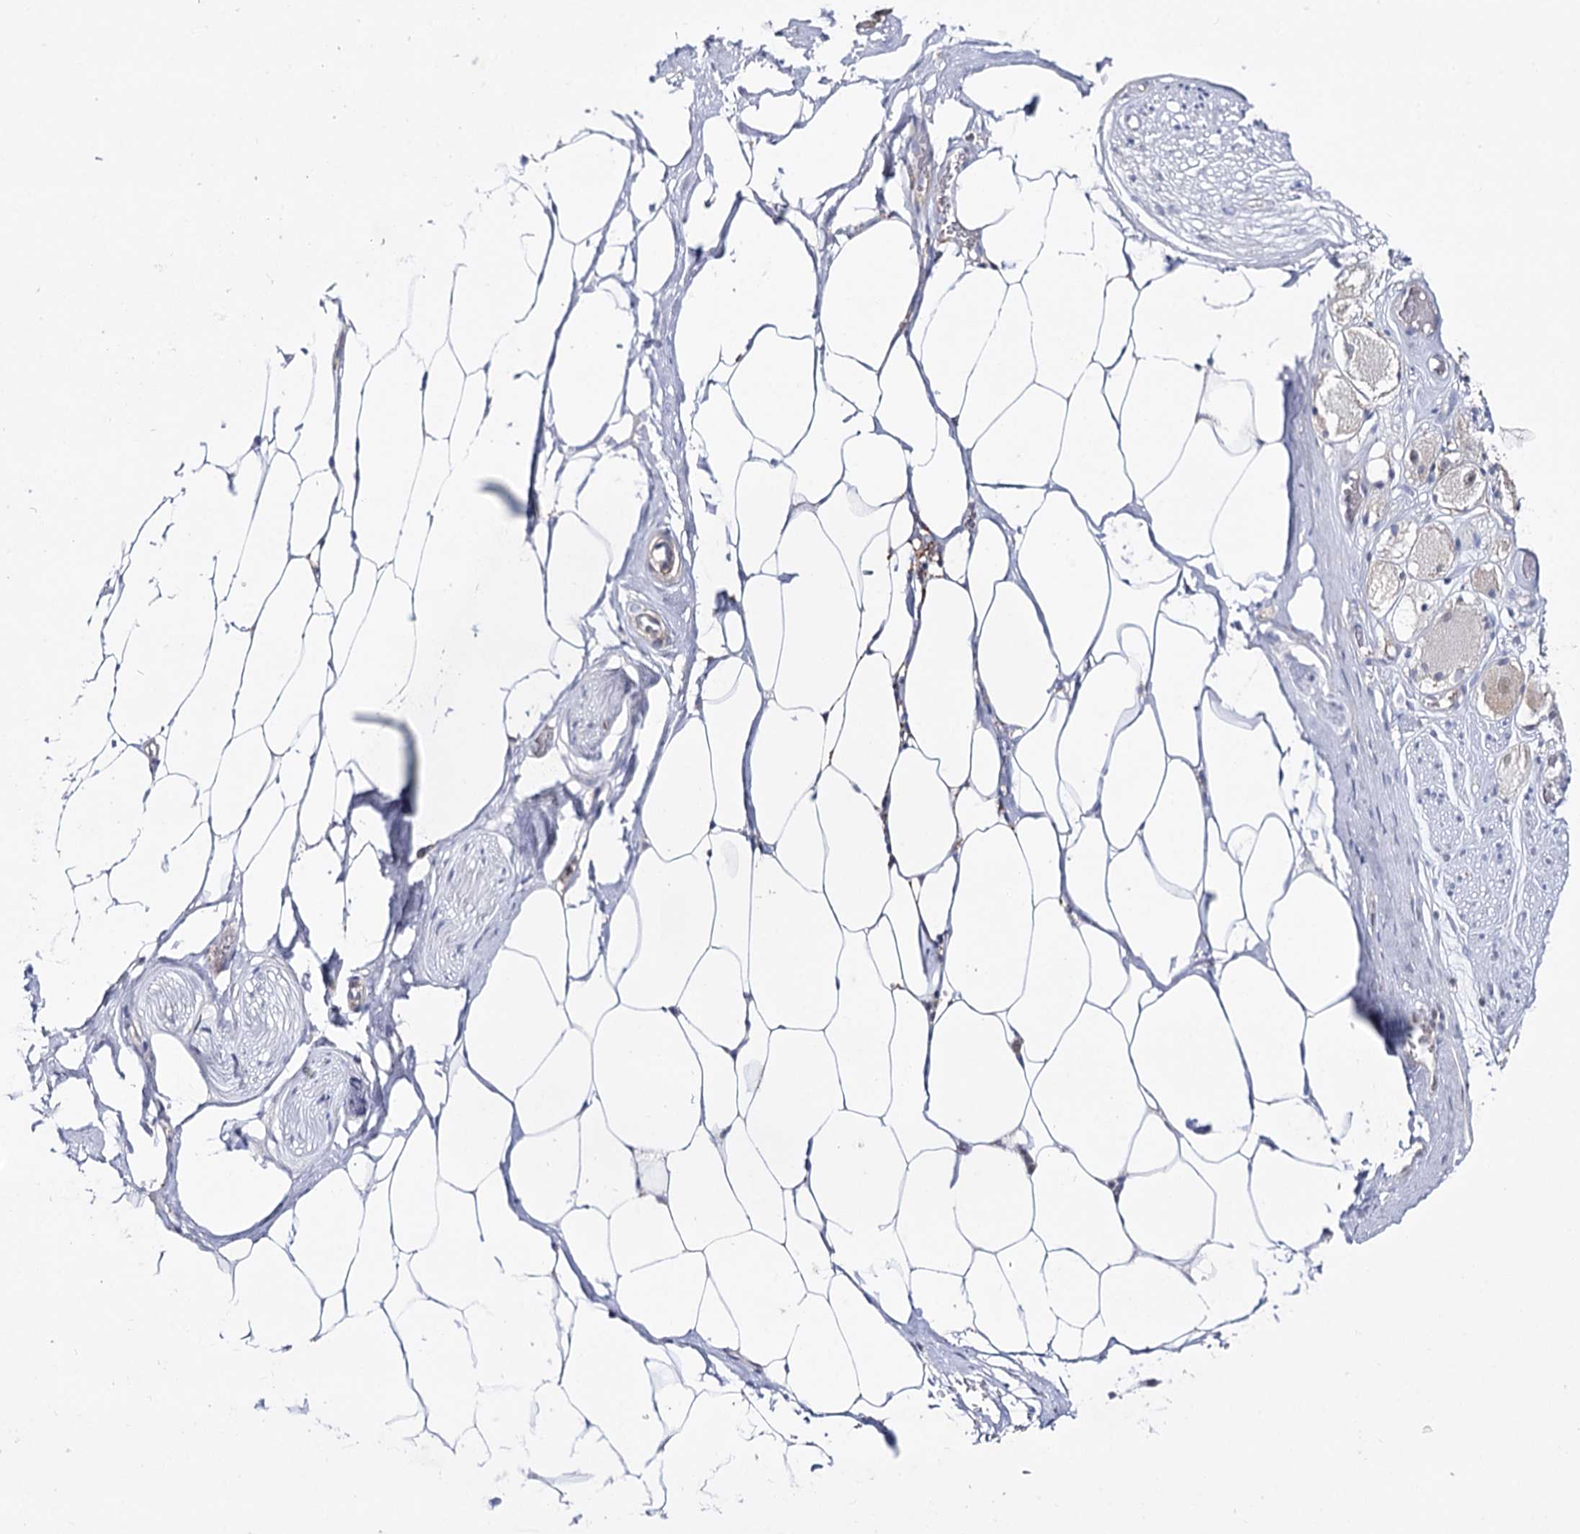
{"staining": {"intensity": "negative", "quantity": "none", "location": "none"}, "tissue": "adipose tissue", "cell_type": "Adipocytes", "image_type": "normal", "snomed": [{"axis": "morphology", "description": "Normal tissue, NOS"}, {"axis": "morphology", "description": "Adenocarcinoma, Low grade"}, {"axis": "topography", "description": "Prostate"}, {"axis": "topography", "description": "Peripheral nerve tissue"}], "caption": "Adipose tissue stained for a protein using immunohistochemistry displays no staining adipocytes.", "gene": "ZC3H8", "patient": {"sex": "male", "age": 63}}